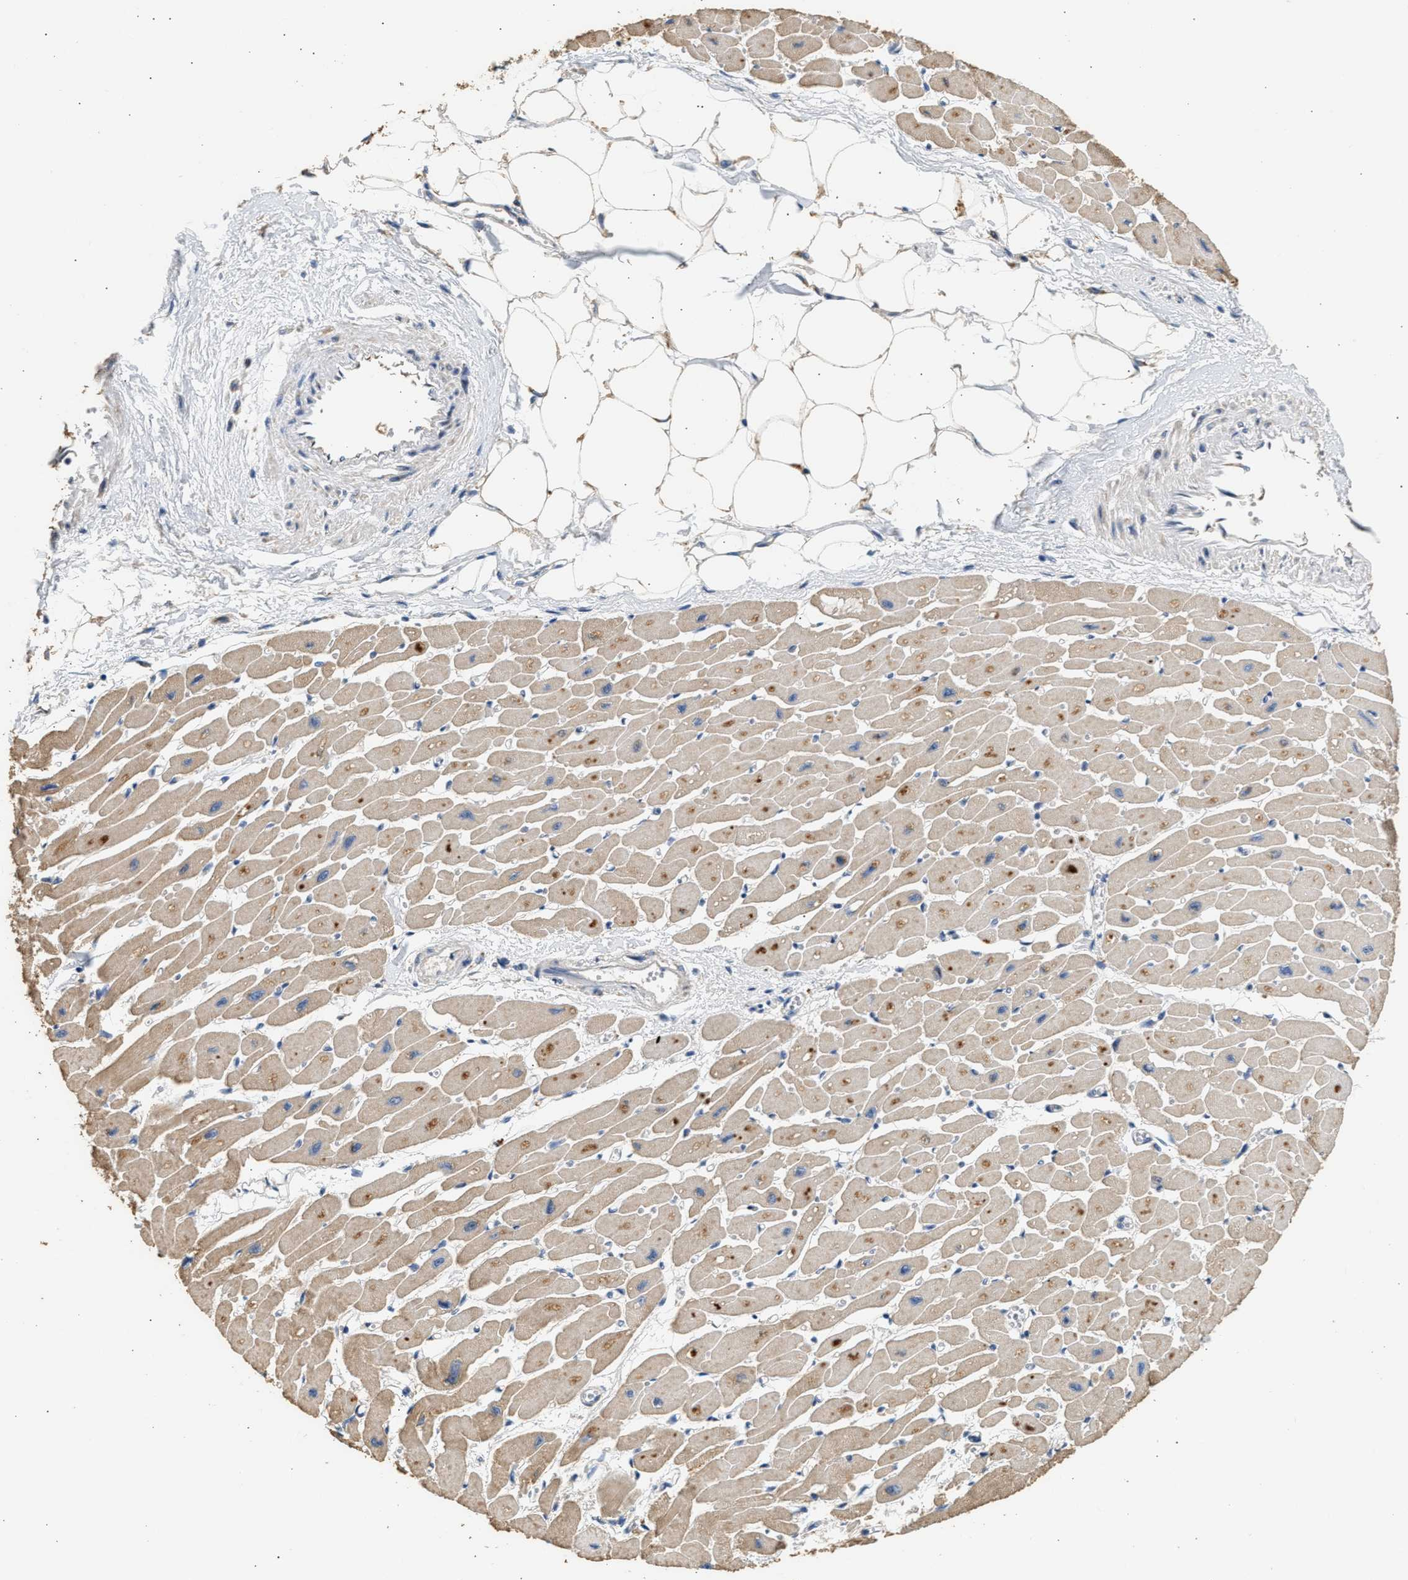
{"staining": {"intensity": "moderate", "quantity": ">75%", "location": "cytoplasmic/membranous"}, "tissue": "heart muscle", "cell_type": "Cardiomyocytes", "image_type": "normal", "snomed": [{"axis": "morphology", "description": "Normal tissue, NOS"}, {"axis": "topography", "description": "Heart"}], "caption": "Immunohistochemical staining of normal heart muscle reveals moderate cytoplasmic/membranous protein positivity in approximately >75% of cardiomyocytes.", "gene": "WDR31", "patient": {"sex": "female", "age": 54}}